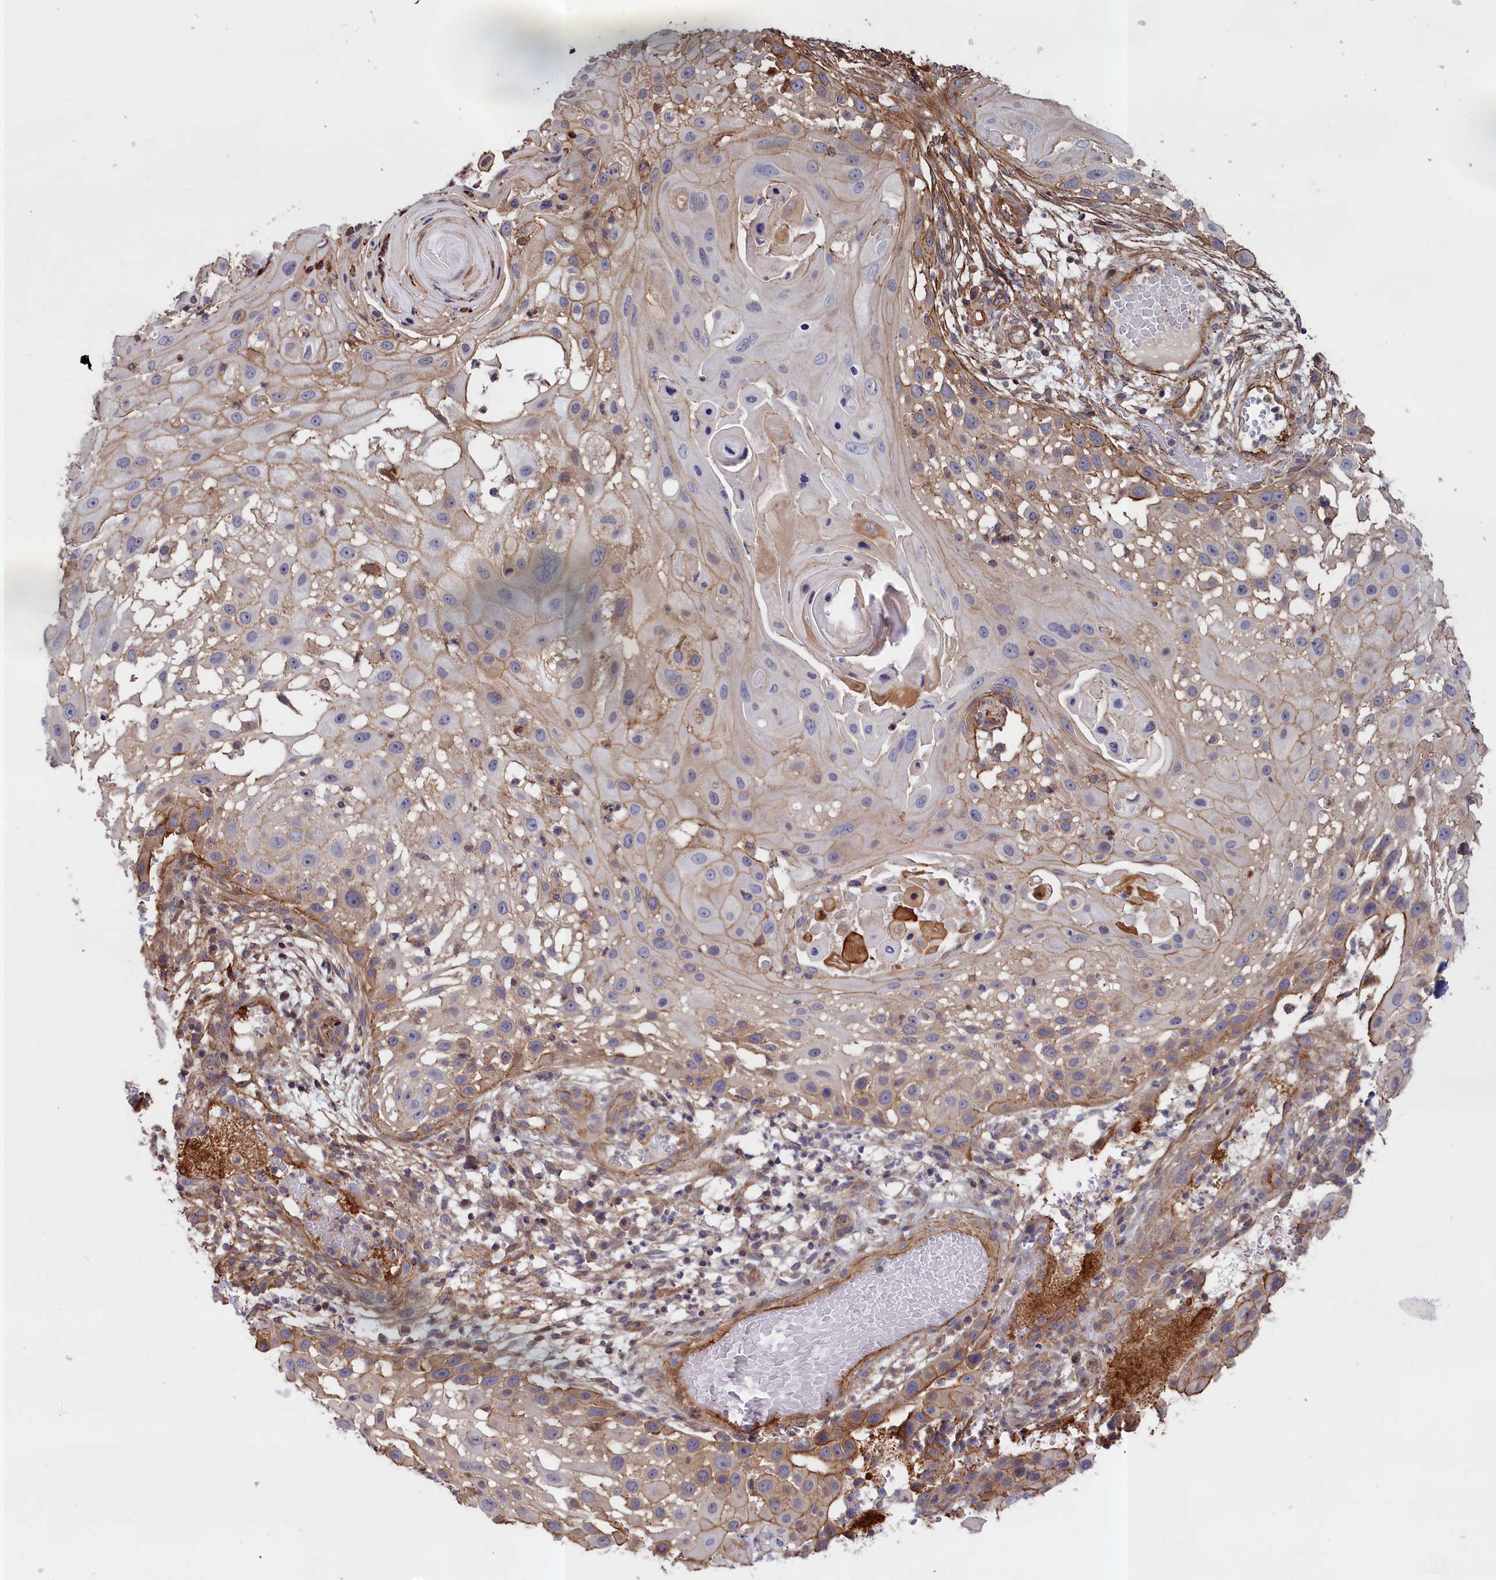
{"staining": {"intensity": "weak", "quantity": "25%-75%", "location": "cytoplasmic/membranous"}, "tissue": "skin cancer", "cell_type": "Tumor cells", "image_type": "cancer", "snomed": [{"axis": "morphology", "description": "Squamous cell carcinoma, NOS"}, {"axis": "topography", "description": "Skin"}], "caption": "Protein analysis of squamous cell carcinoma (skin) tissue demonstrates weak cytoplasmic/membranous positivity in about 25%-75% of tumor cells.", "gene": "ANKRD27", "patient": {"sex": "female", "age": 44}}